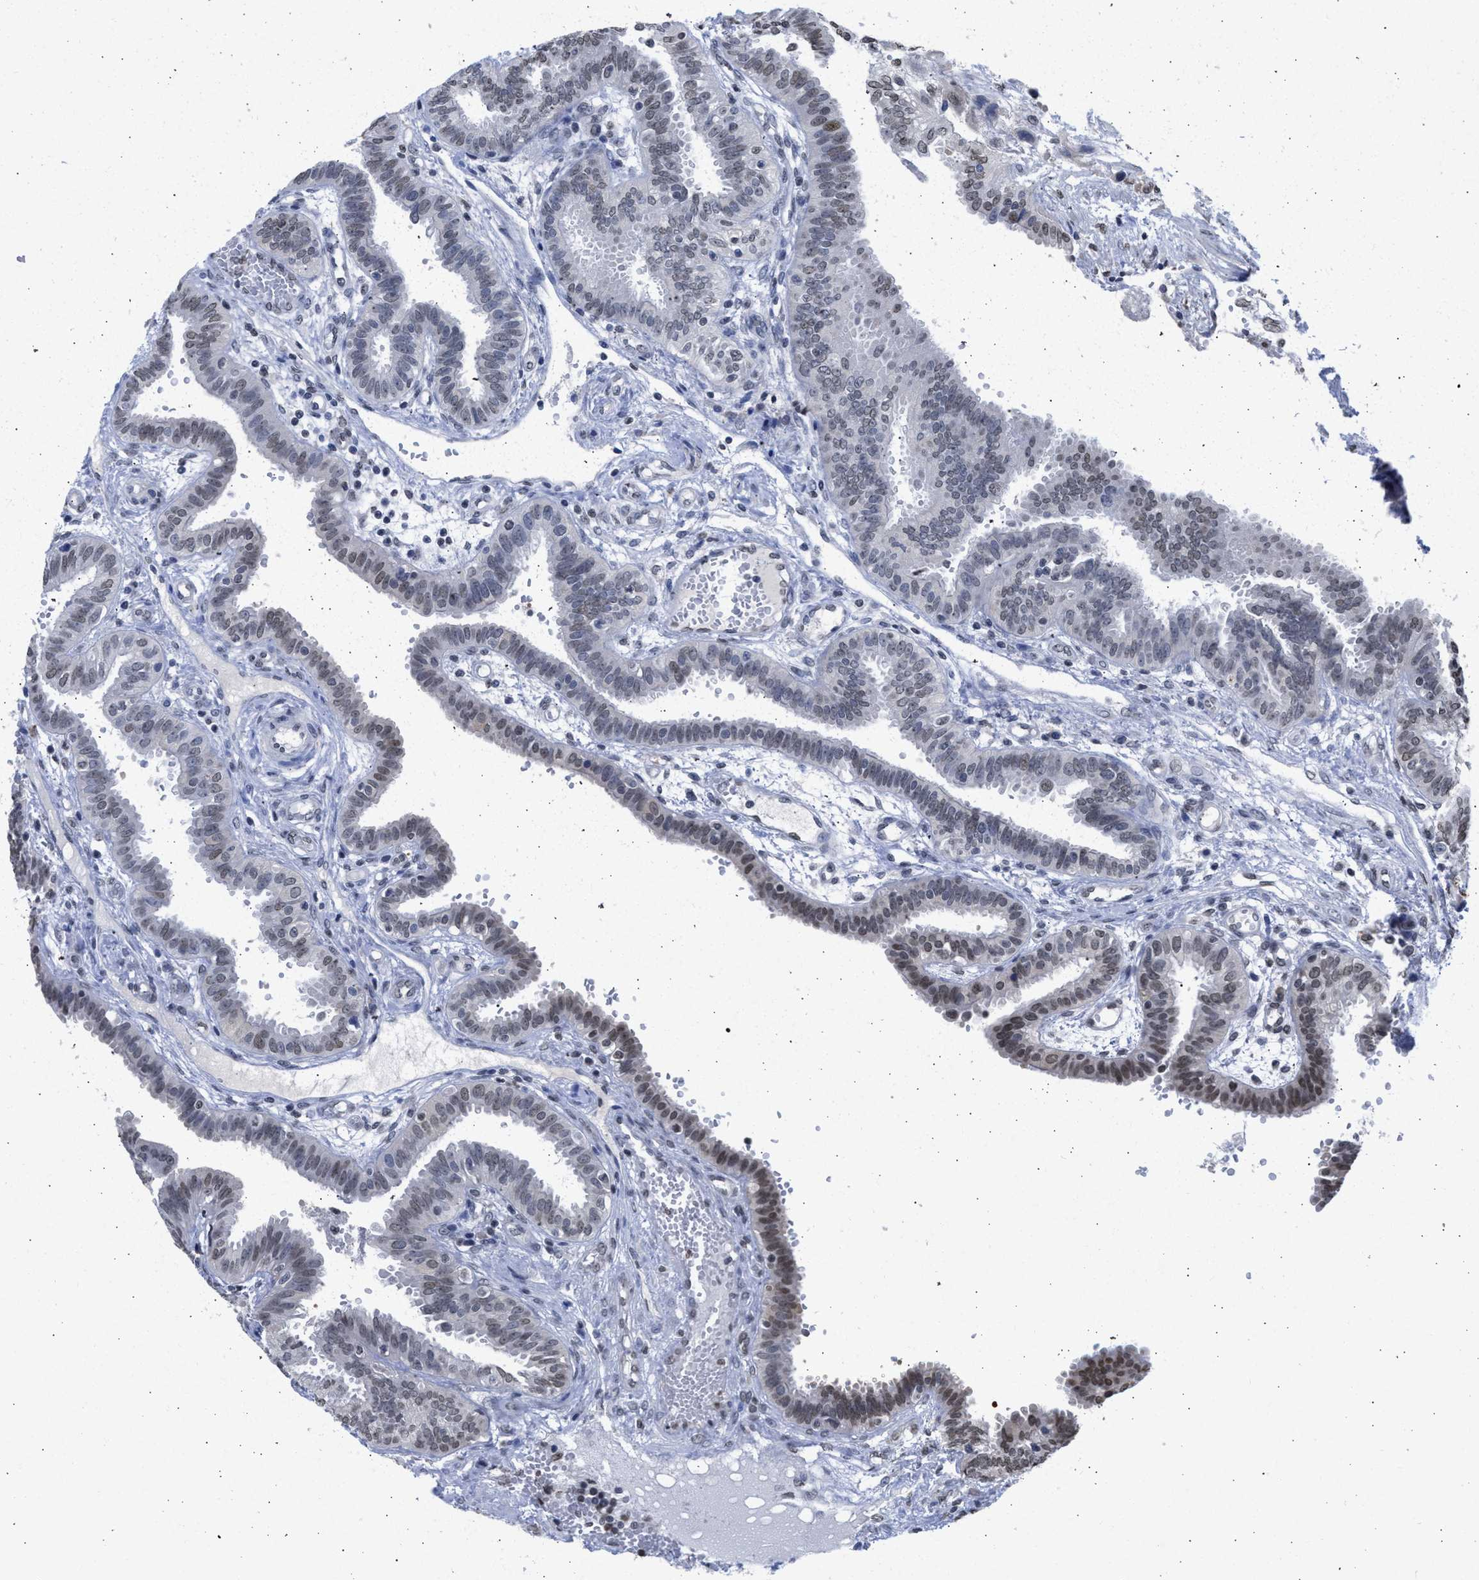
{"staining": {"intensity": "weak", "quantity": "25%-75%", "location": "nuclear"}, "tissue": "fallopian tube", "cell_type": "Glandular cells", "image_type": "normal", "snomed": [{"axis": "morphology", "description": "Normal tissue, NOS"}, {"axis": "topography", "description": "Fallopian tube"}, {"axis": "topography", "description": "Placenta"}], "caption": "Immunohistochemical staining of normal fallopian tube demonstrates 25%-75% levels of weak nuclear protein staining in approximately 25%-75% of glandular cells.", "gene": "NUP35", "patient": {"sex": "female", "age": 32}}